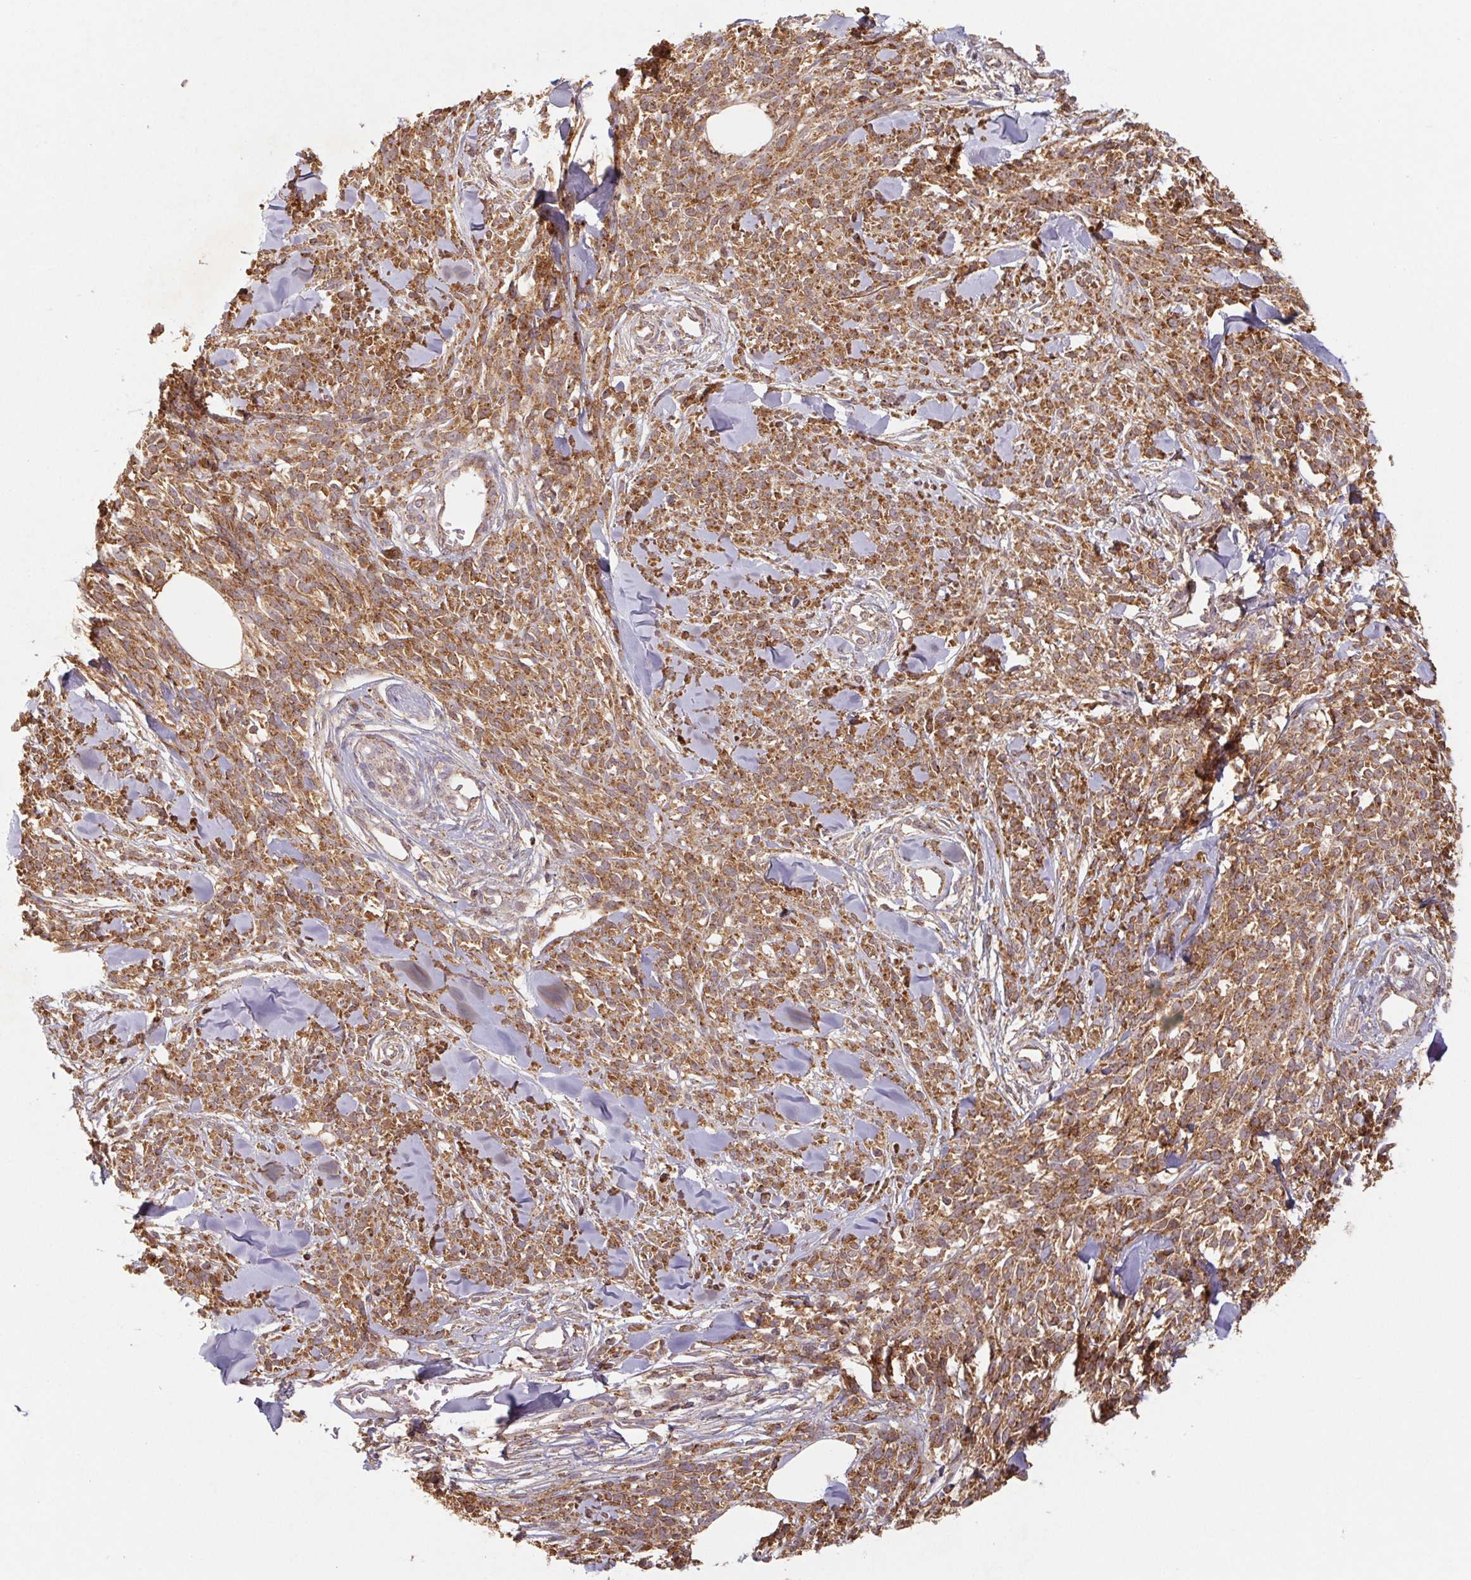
{"staining": {"intensity": "moderate", "quantity": ">75%", "location": "cytoplasmic/membranous"}, "tissue": "melanoma", "cell_type": "Tumor cells", "image_type": "cancer", "snomed": [{"axis": "morphology", "description": "Malignant melanoma, NOS"}, {"axis": "topography", "description": "Skin"}, {"axis": "topography", "description": "Skin of trunk"}], "caption": "DAB (3,3'-diaminobenzidine) immunohistochemical staining of human melanoma displays moderate cytoplasmic/membranous protein positivity in approximately >75% of tumor cells.", "gene": "MTHFD1", "patient": {"sex": "male", "age": 74}}